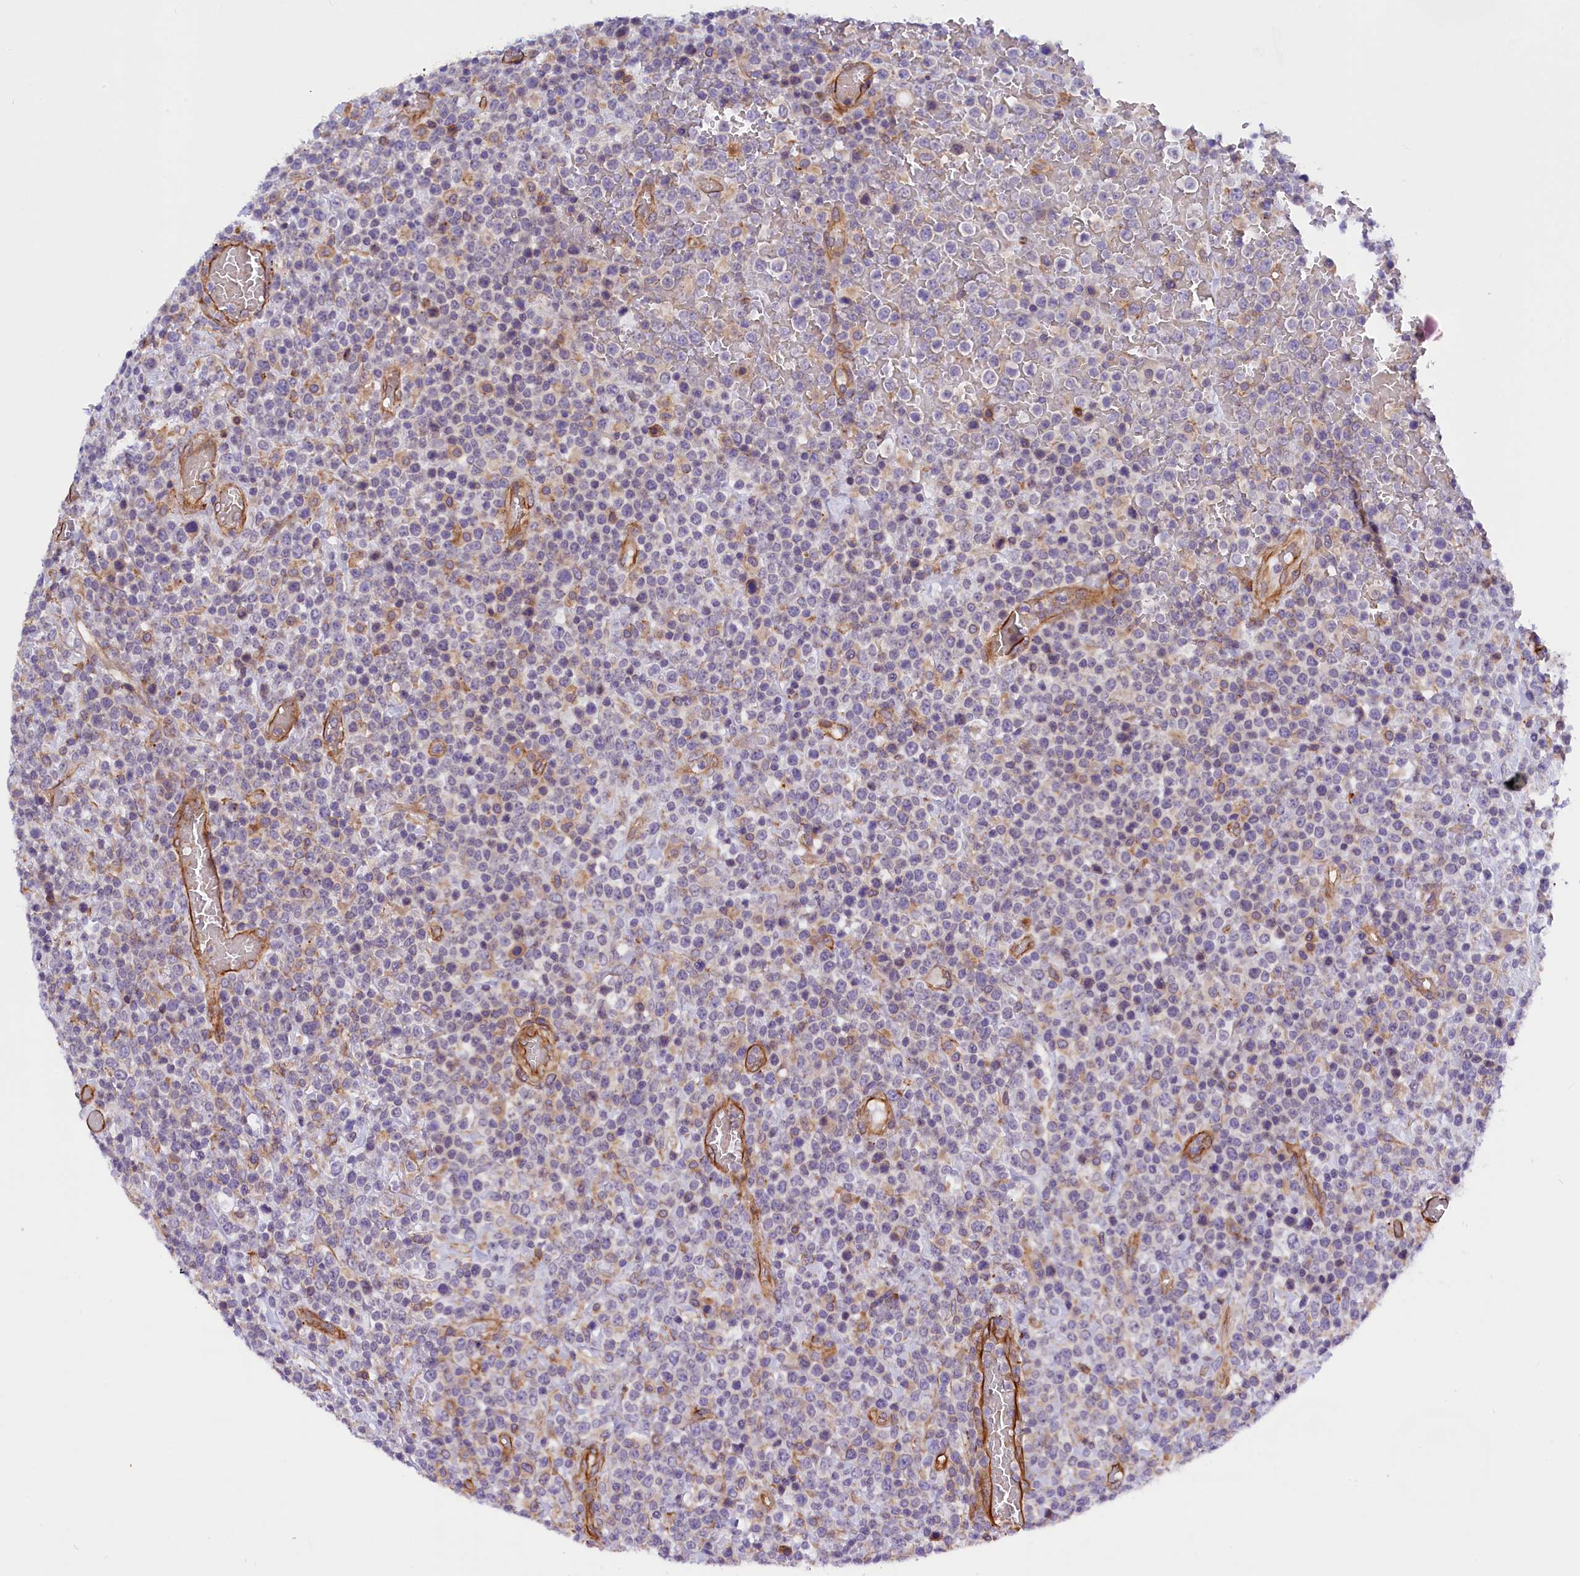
{"staining": {"intensity": "negative", "quantity": "none", "location": "none"}, "tissue": "lymphoma", "cell_type": "Tumor cells", "image_type": "cancer", "snomed": [{"axis": "morphology", "description": "Malignant lymphoma, non-Hodgkin's type, High grade"}, {"axis": "topography", "description": "Colon"}], "caption": "Image shows no significant protein positivity in tumor cells of high-grade malignant lymphoma, non-Hodgkin's type.", "gene": "MED20", "patient": {"sex": "female", "age": 53}}